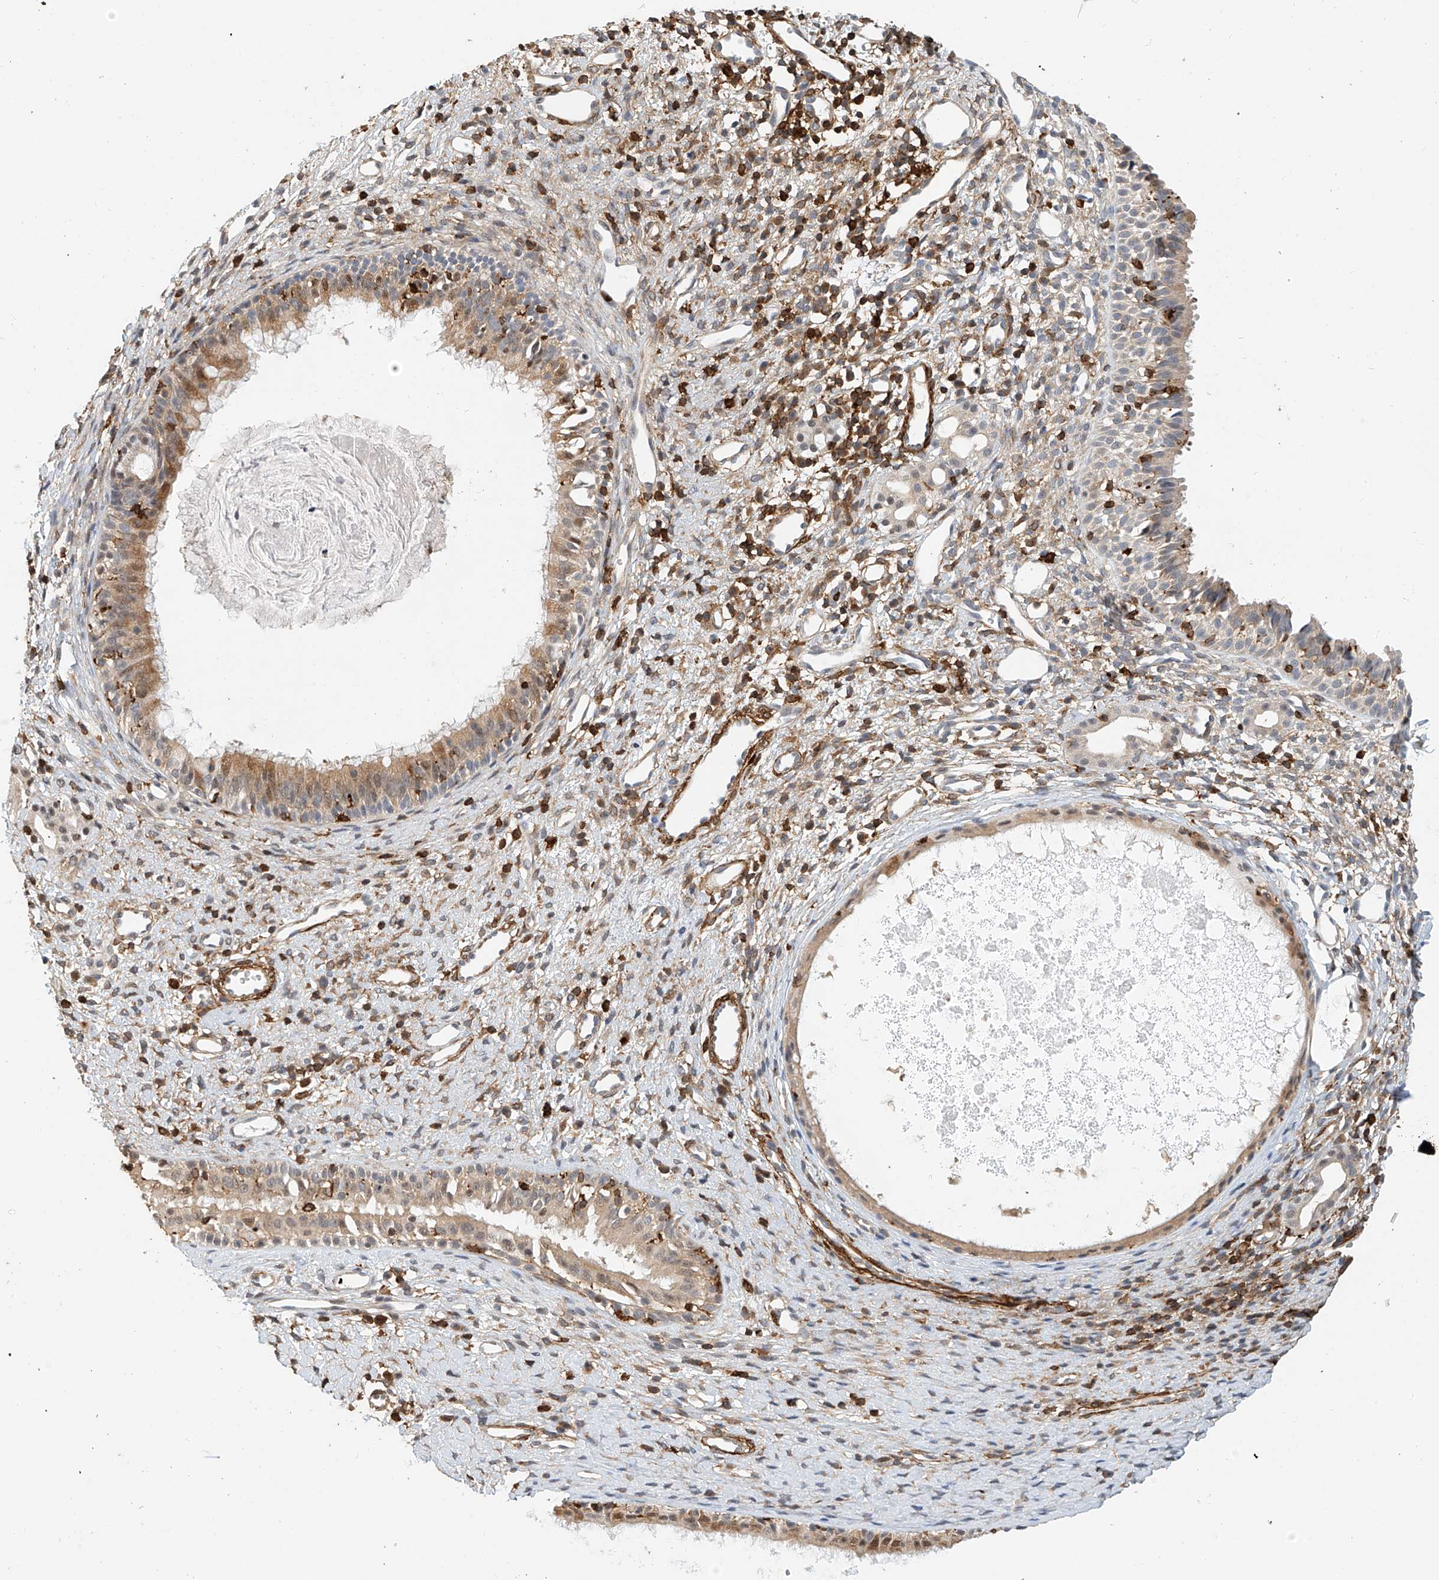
{"staining": {"intensity": "moderate", "quantity": ">75%", "location": "cytoplasmic/membranous"}, "tissue": "nasopharynx", "cell_type": "Respiratory epithelial cells", "image_type": "normal", "snomed": [{"axis": "morphology", "description": "Normal tissue, NOS"}, {"axis": "topography", "description": "Nasopharynx"}], "caption": "Normal nasopharynx was stained to show a protein in brown. There is medium levels of moderate cytoplasmic/membranous positivity in about >75% of respiratory epithelial cells. (IHC, brightfield microscopy, high magnification).", "gene": "MICAL1", "patient": {"sex": "male", "age": 22}}